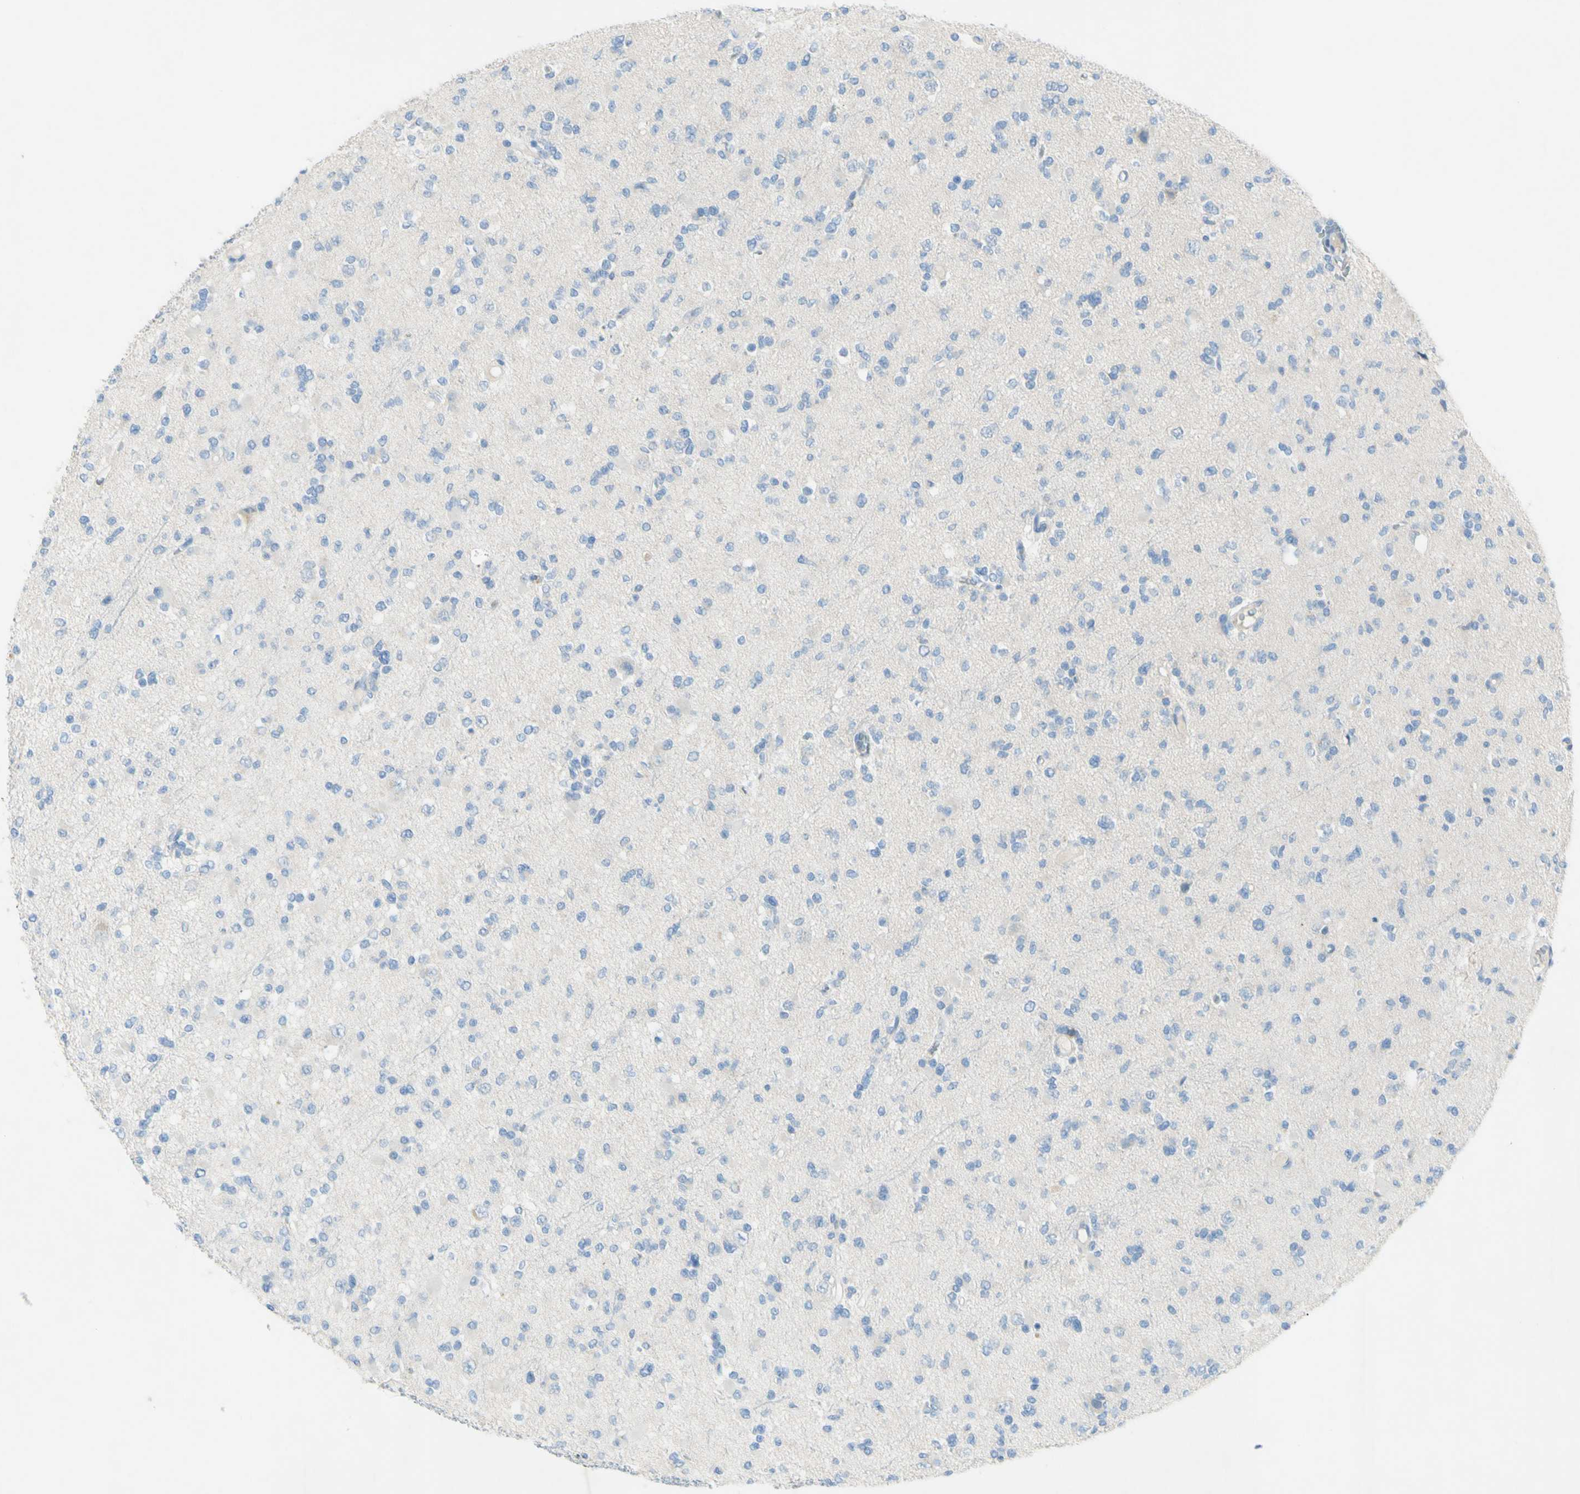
{"staining": {"intensity": "negative", "quantity": "none", "location": "none"}, "tissue": "glioma", "cell_type": "Tumor cells", "image_type": "cancer", "snomed": [{"axis": "morphology", "description": "Glioma, malignant, Low grade"}, {"axis": "topography", "description": "Brain"}], "caption": "A micrograph of glioma stained for a protein shows no brown staining in tumor cells. Nuclei are stained in blue.", "gene": "GDF15", "patient": {"sex": "female", "age": 22}}